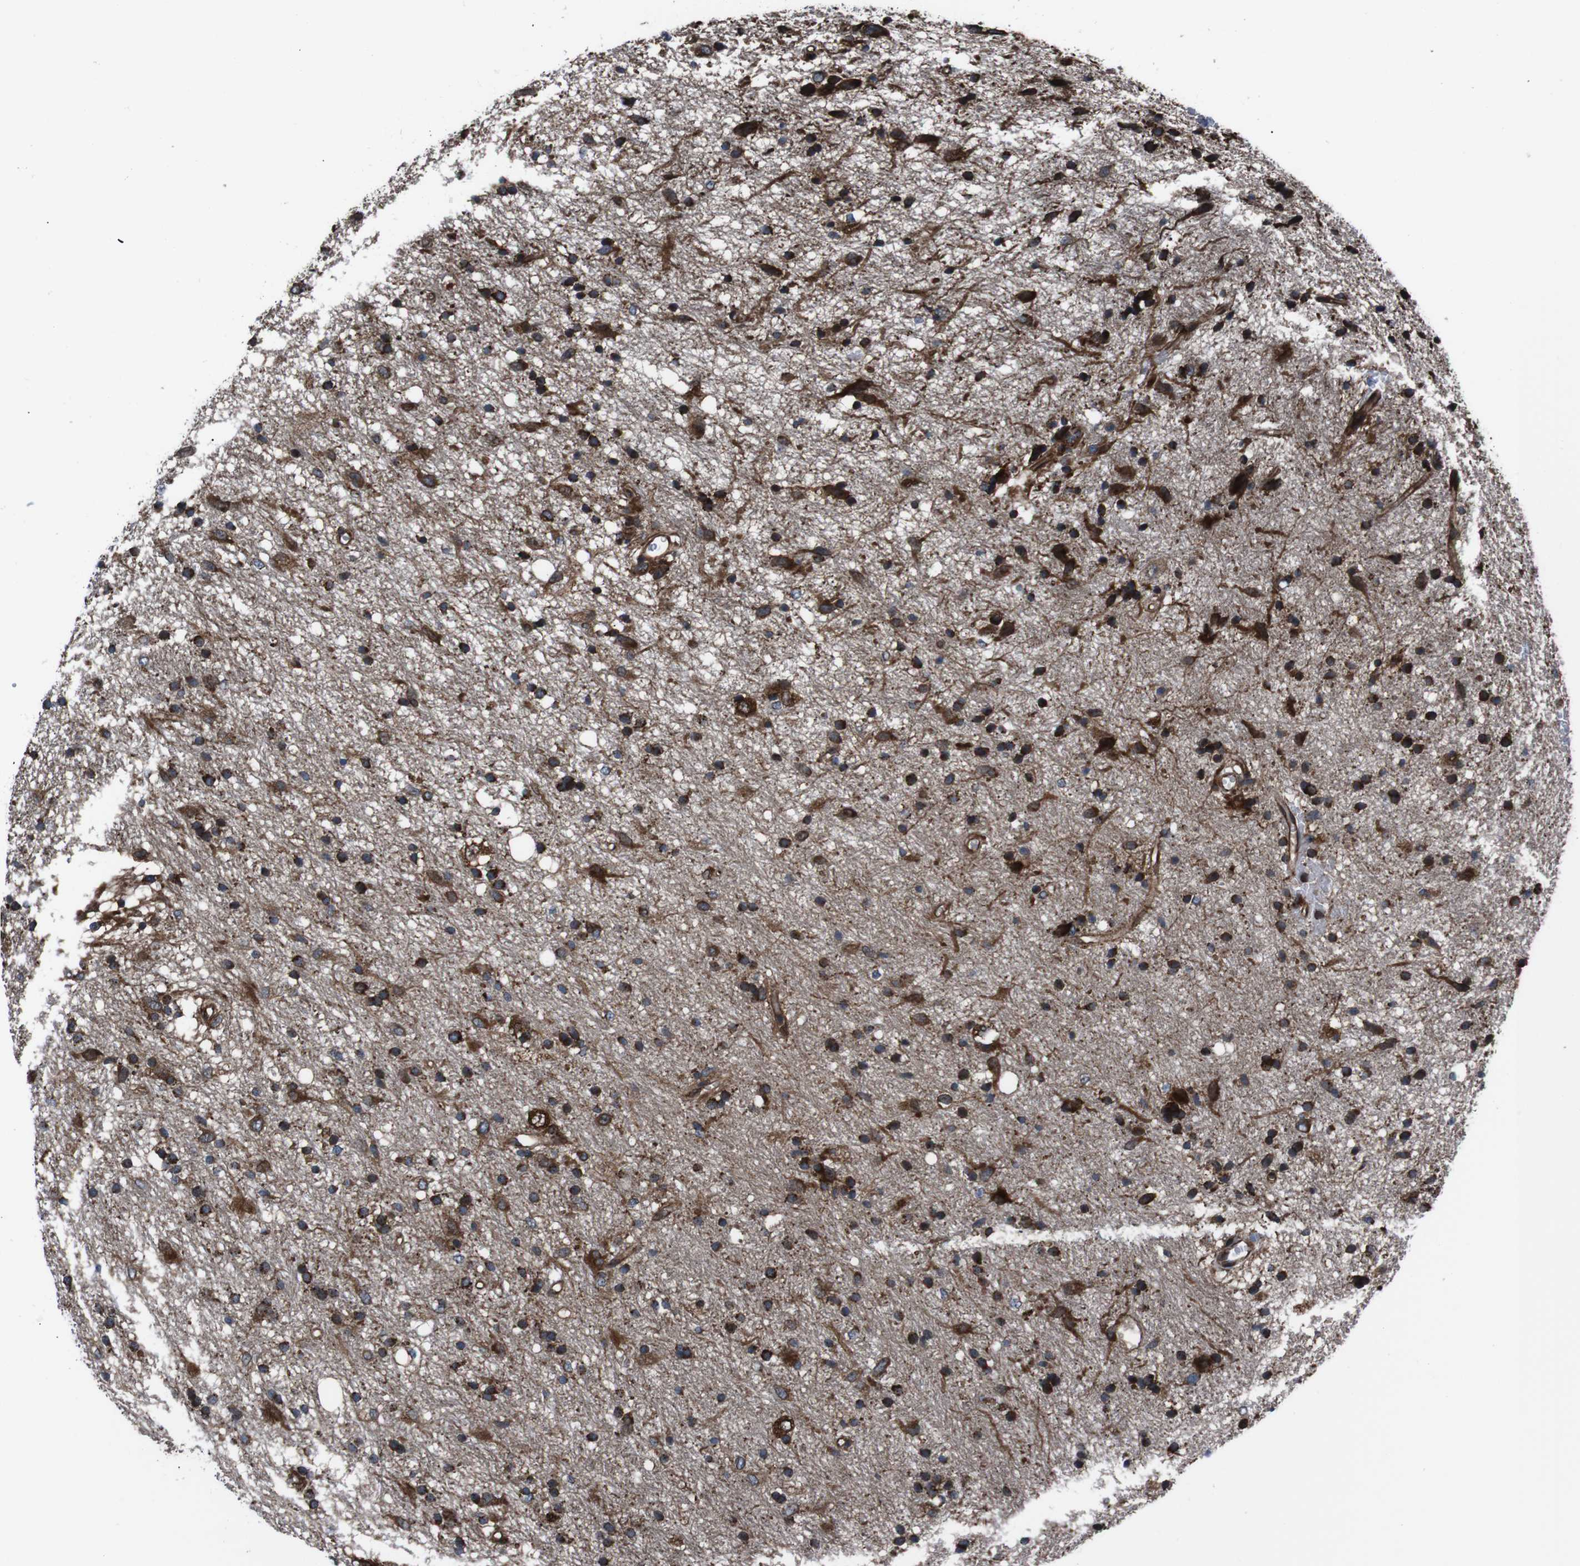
{"staining": {"intensity": "strong", "quantity": ">75%", "location": "cytoplasmic/membranous"}, "tissue": "glioma", "cell_type": "Tumor cells", "image_type": "cancer", "snomed": [{"axis": "morphology", "description": "Glioma, malignant, Low grade"}, {"axis": "topography", "description": "Brain"}], "caption": "Protein staining of low-grade glioma (malignant) tissue displays strong cytoplasmic/membranous positivity in approximately >75% of tumor cells.", "gene": "EIF4A2", "patient": {"sex": "male", "age": 77}}